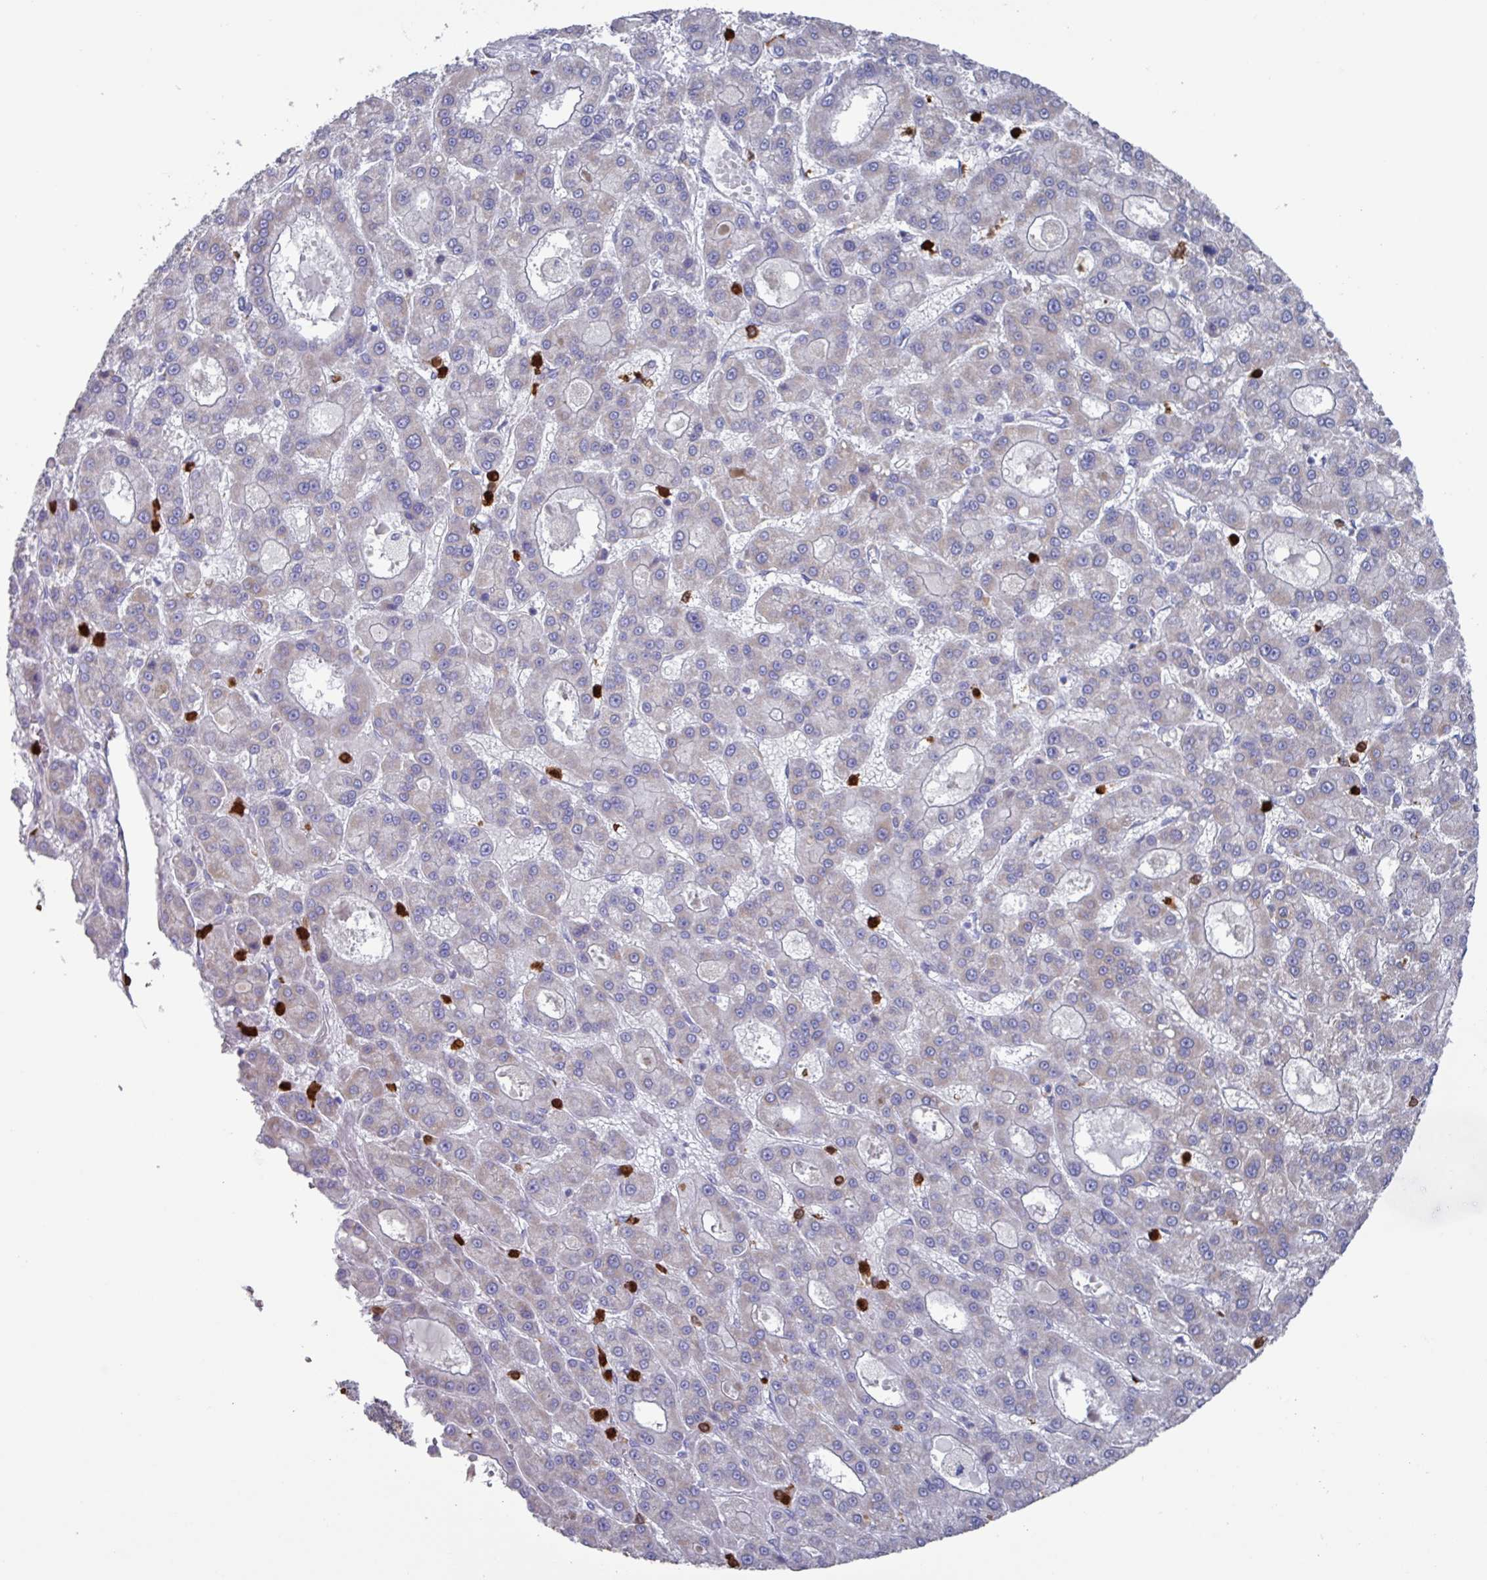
{"staining": {"intensity": "negative", "quantity": "none", "location": "none"}, "tissue": "liver cancer", "cell_type": "Tumor cells", "image_type": "cancer", "snomed": [{"axis": "morphology", "description": "Carcinoma, Hepatocellular, NOS"}, {"axis": "topography", "description": "Liver"}], "caption": "The histopathology image shows no significant staining in tumor cells of liver cancer (hepatocellular carcinoma). Nuclei are stained in blue.", "gene": "UQCC2", "patient": {"sex": "male", "age": 70}}